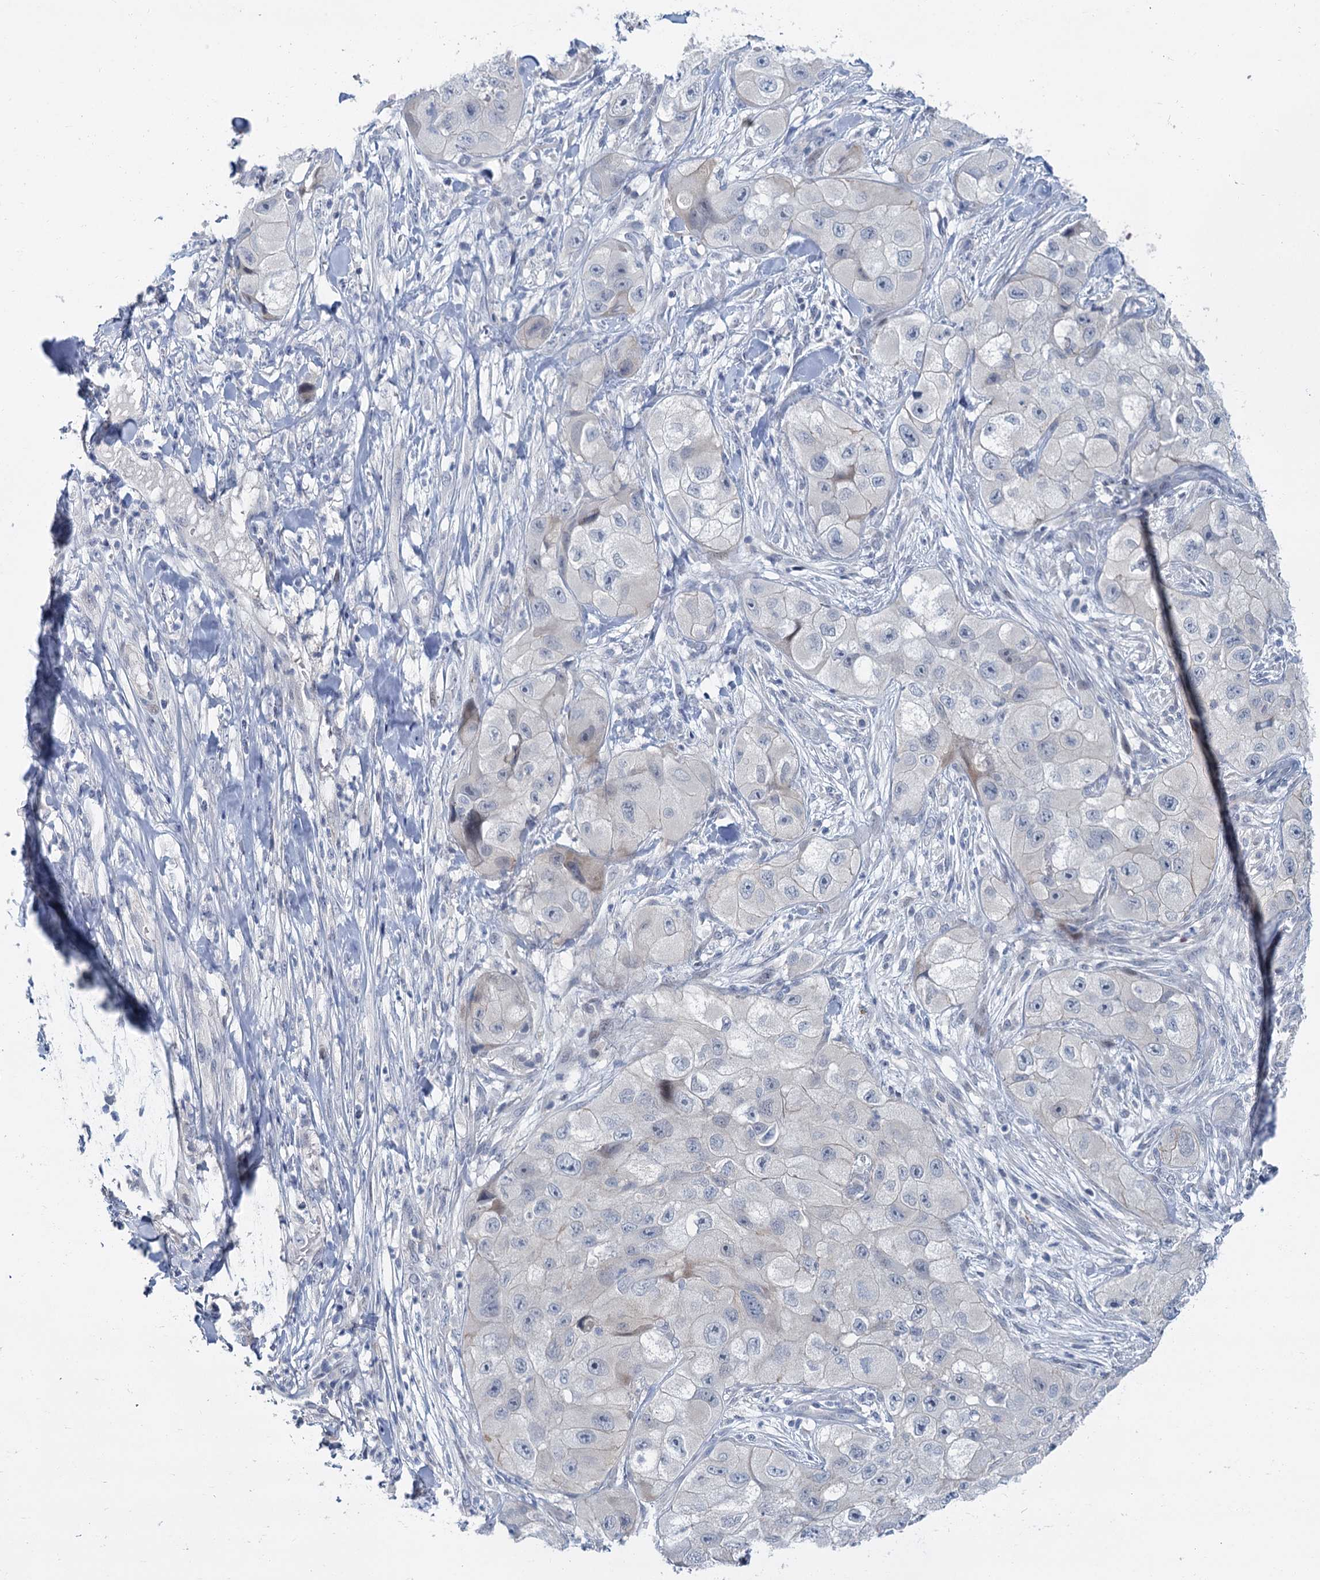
{"staining": {"intensity": "negative", "quantity": "none", "location": "none"}, "tissue": "skin cancer", "cell_type": "Tumor cells", "image_type": "cancer", "snomed": [{"axis": "morphology", "description": "Squamous cell carcinoma, NOS"}, {"axis": "topography", "description": "Skin"}, {"axis": "topography", "description": "Subcutis"}], "caption": "Tumor cells show no significant protein positivity in skin cancer (squamous cell carcinoma).", "gene": "ACRBP", "patient": {"sex": "male", "age": 73}}